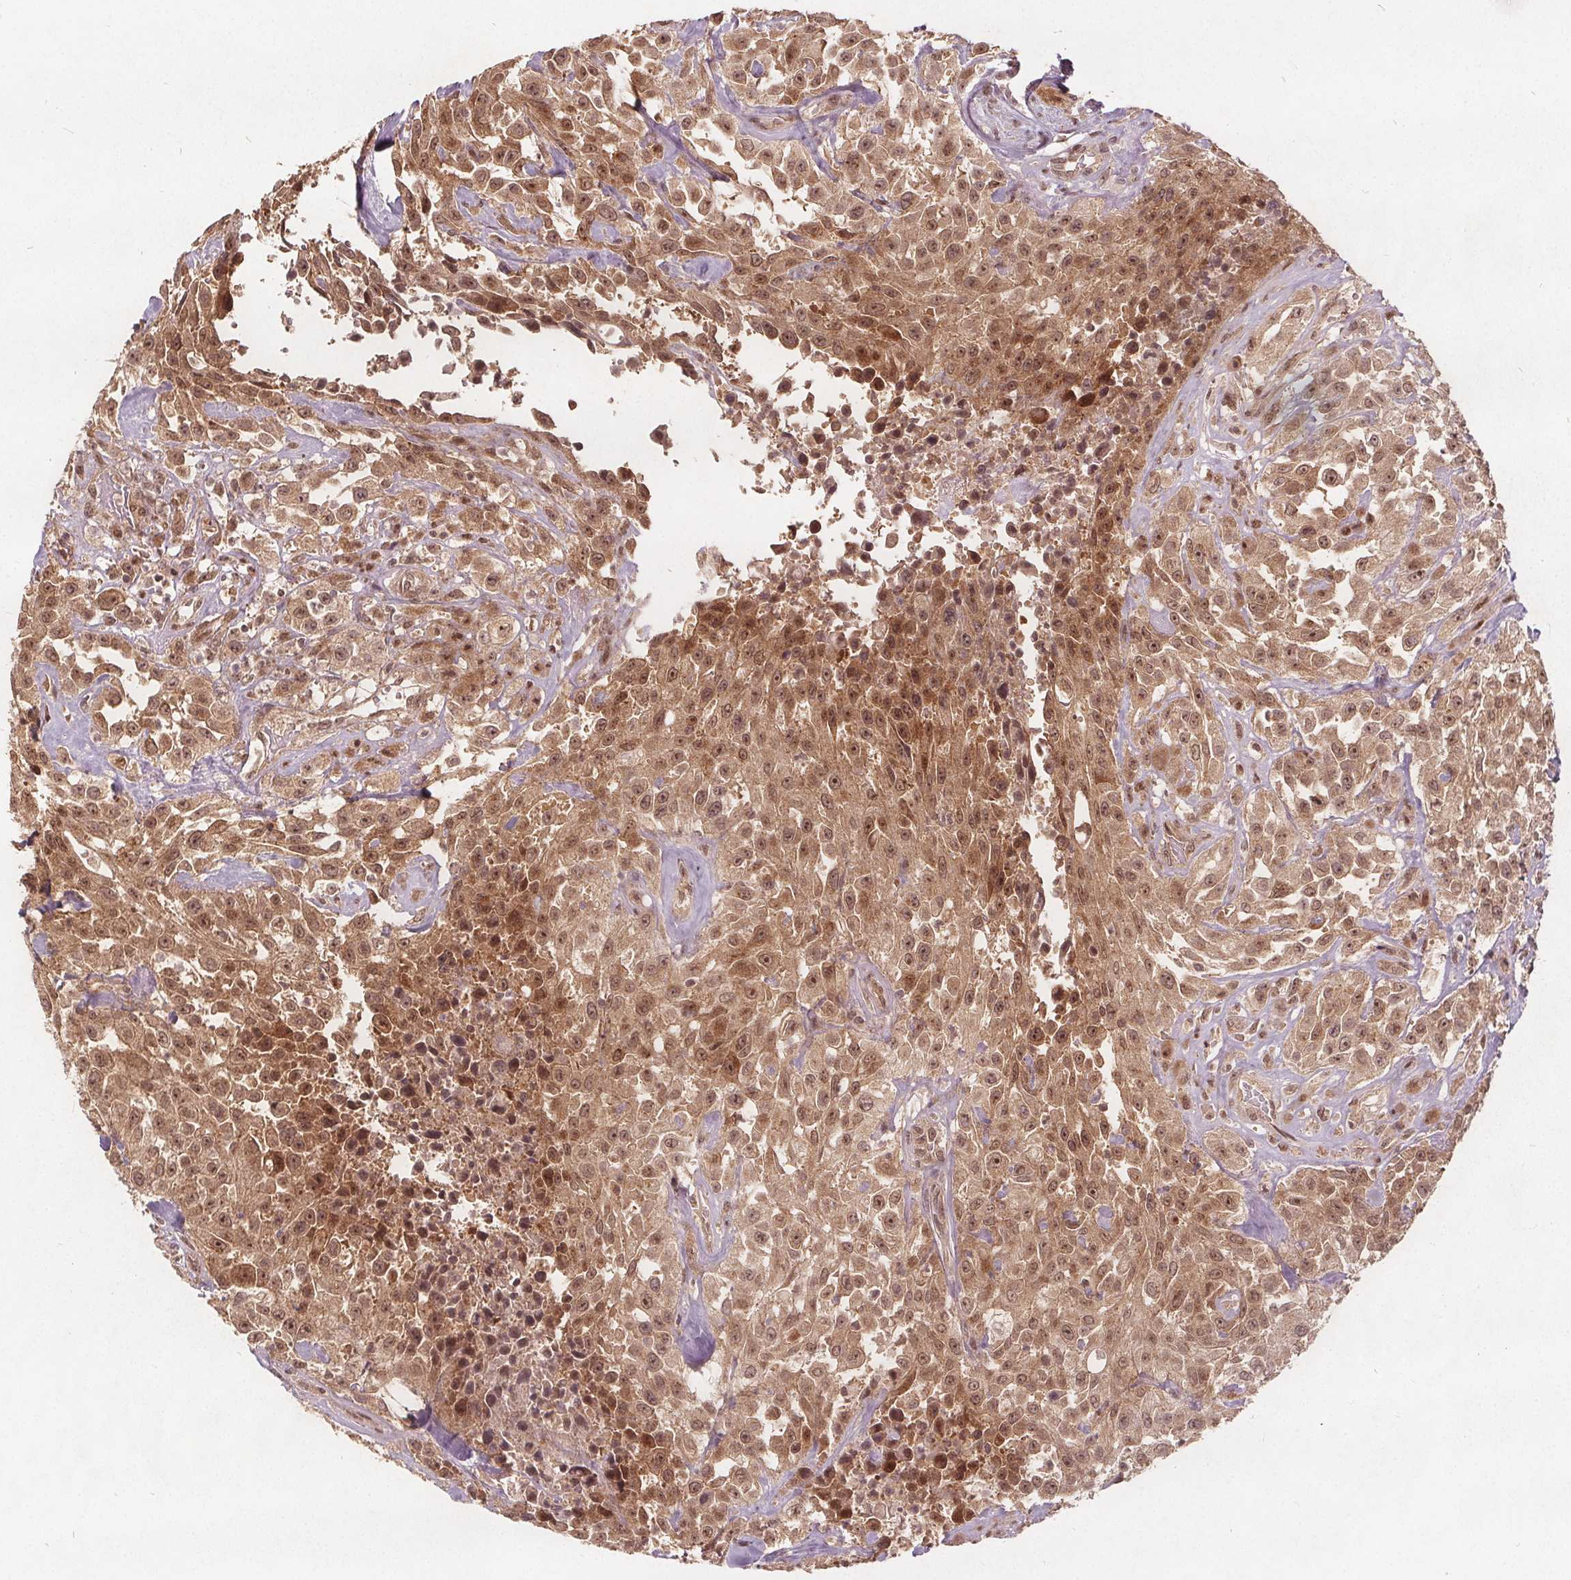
{"staining": {"intensity": "moderate", "quantity": ">75%", "location": "cytoplasmic/membranous,nuclear"}, "tissue": "urothelial cancer", "cell_type": "Tumor cells", "image_type": "cancer", "snomed": [{"axis": "morphology", "description": "Urothelial carcinoma, High grade"}, {"axis": "topography", "description": "Urinary bladder"}], "caption": "Urothelial cancer stained with a brown dye exhibits moderate cytoplasmic/membranous and nuclear positive expression in approximately >75% of tumor cells.", "gene": "PPP1CB", "patient": {"sex": "male", "age": 79}}